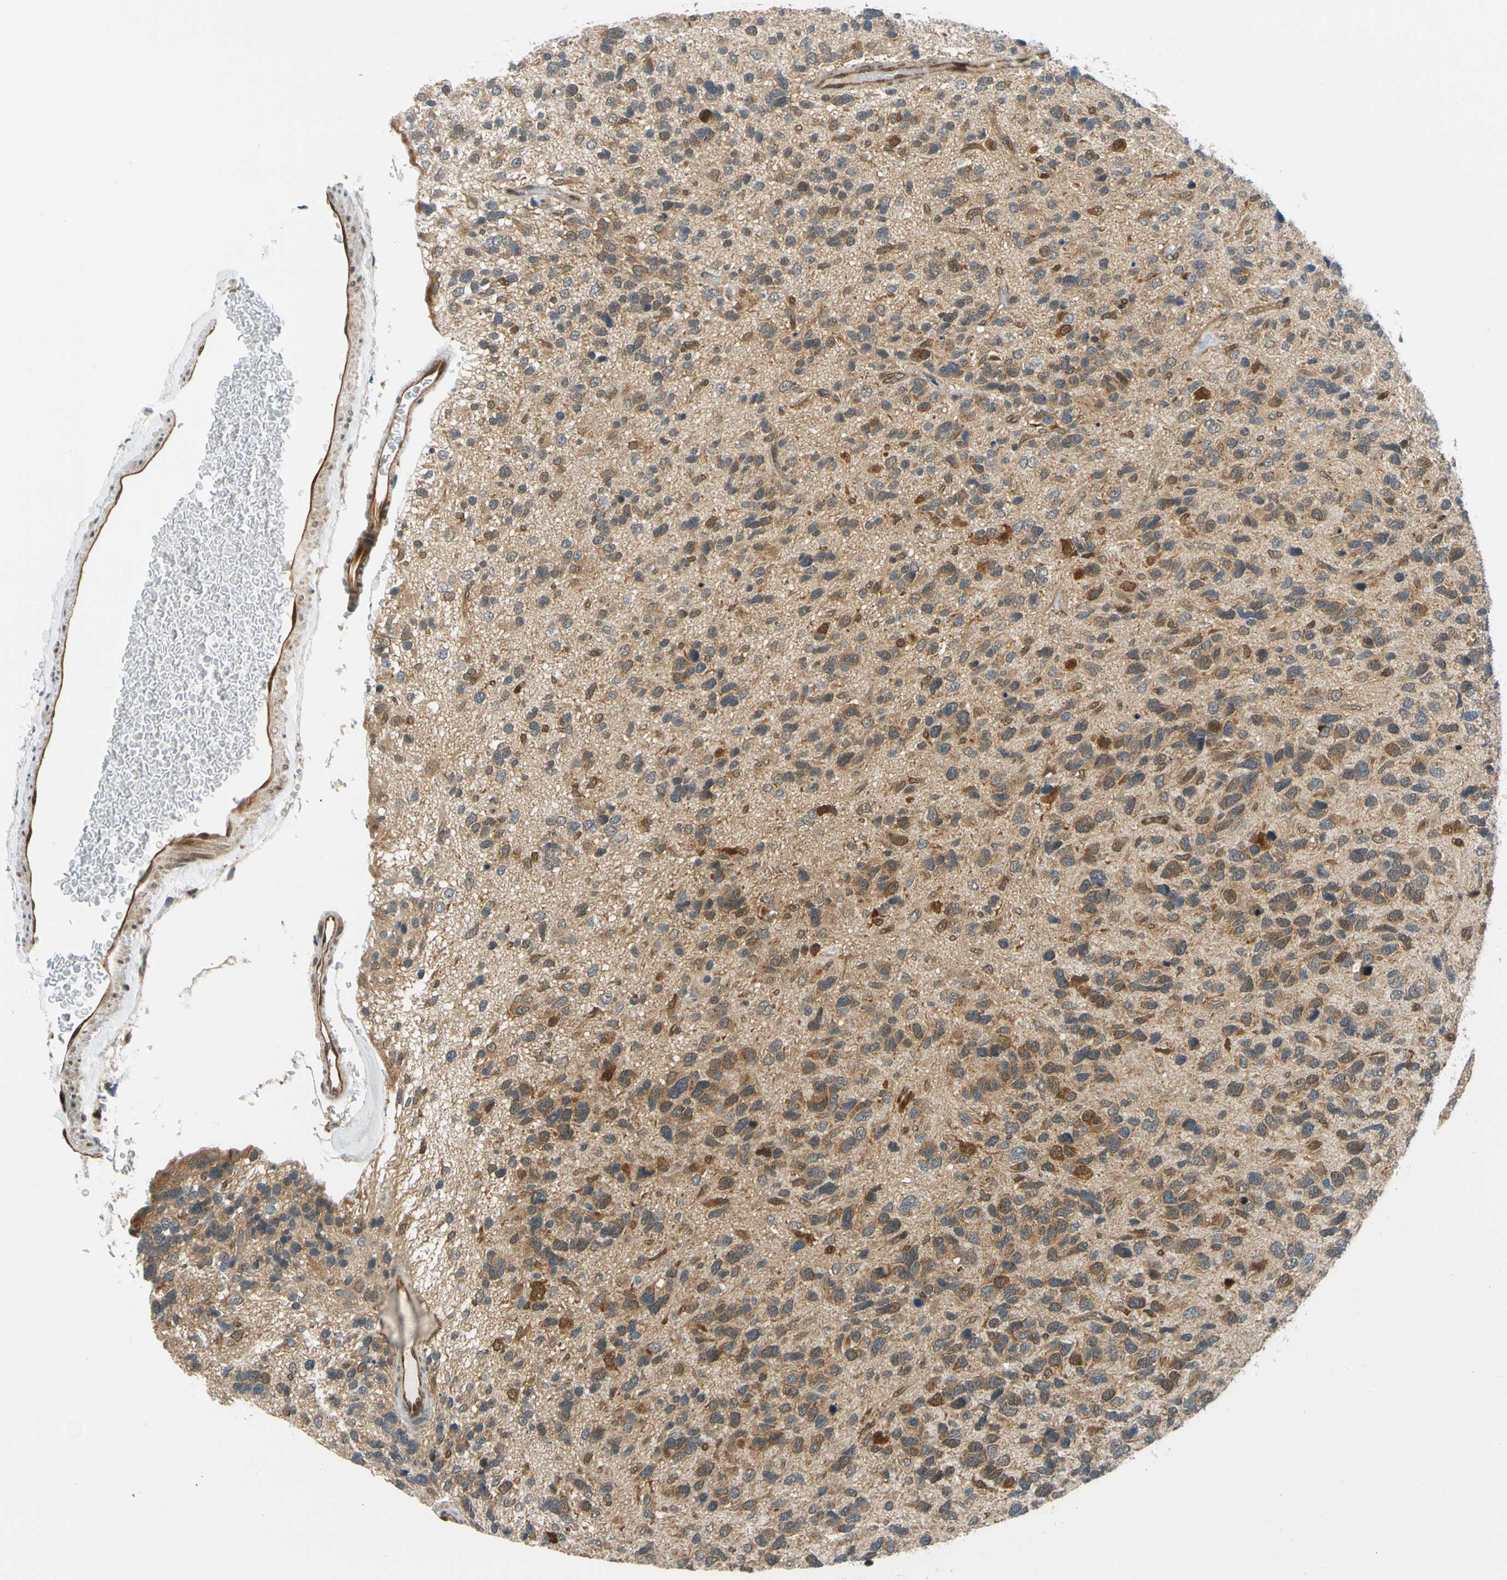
{"staining": {"intensity": "moderate", "quantity": "25%-75%", "location": "cytoplasmic/membranous"}, "tissue": "glioma", "cell_type": "Tumor cells", "image_type": "cancer", "snomed": [{"axis": "morphology", "description": "Glioma, malignant, High grade"}, {"axis": "topography", "description": "Brain"}], "caption": "Immunohistochemistry photomicrograph of neoplastic tissue: human glioma stained using immunohistochemistry reveals medium levels of moderate protein expression localized specifically in the cytoplasmic/membranous of tumor cells, appearing as a cytoplasmic/membranous brown color.", "gene": "MAPK9", "patient": {"sex": "female", "age": 58}}